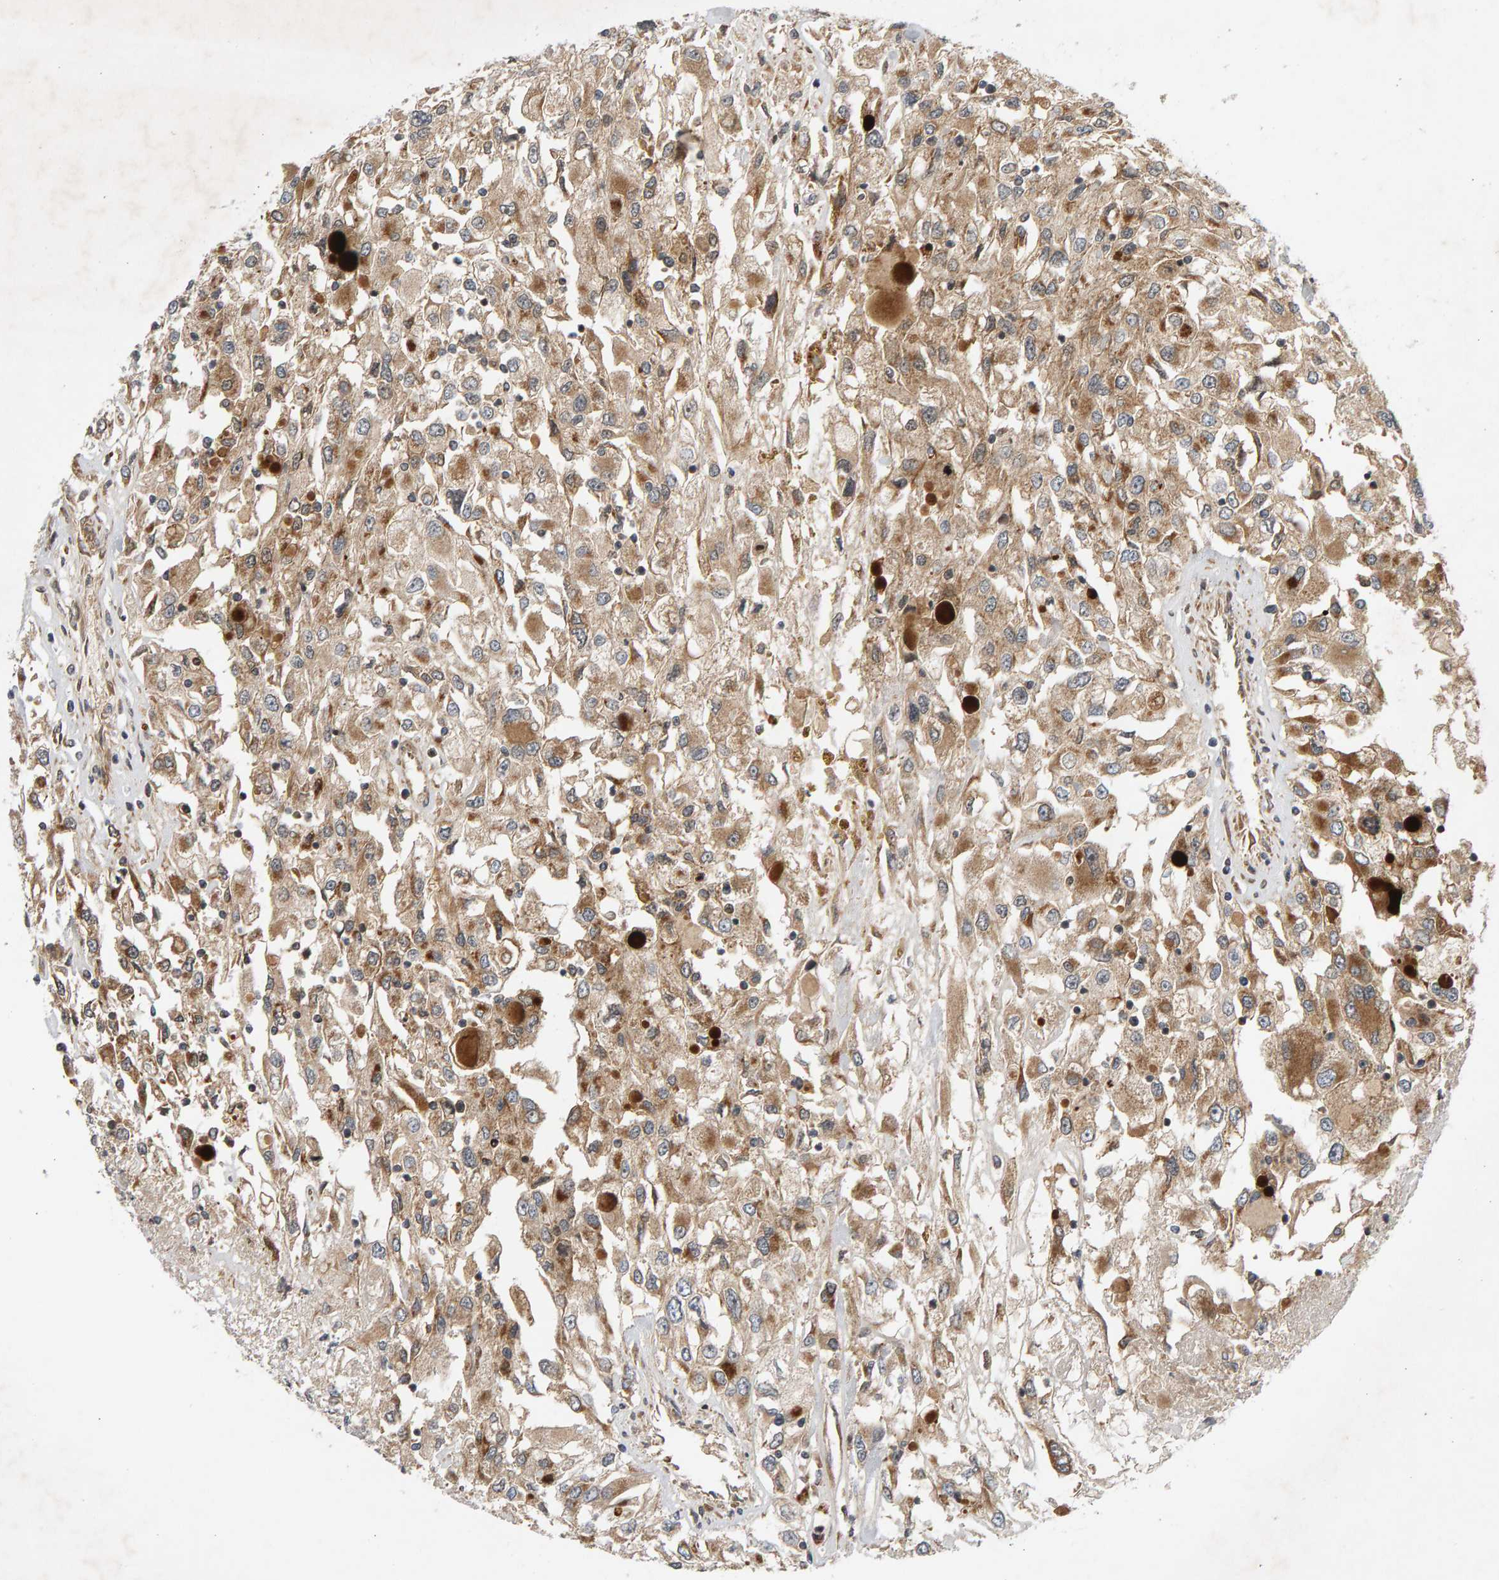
{"staining": {"intensity": "moderate", "quantity": ">75%", "location": "cytoplasmic/membranous"}, "tissue": "renal cancer", "cell_type": "Tumor cells", "image_type": "cancer", "snomed": [{"axis": "morphology", "description": "Adenocarcinoma, NOS"}, {"axis": "topography", "description": "Kidney"}], "caption": "The immunohistochemical stain labels moderate cytoplasmic/membranous staining in tumor cells of adenocarcinoma (renal) tissue.", "gene": "BAHCC1", "patient": {"sex": "female", "age": 52}}